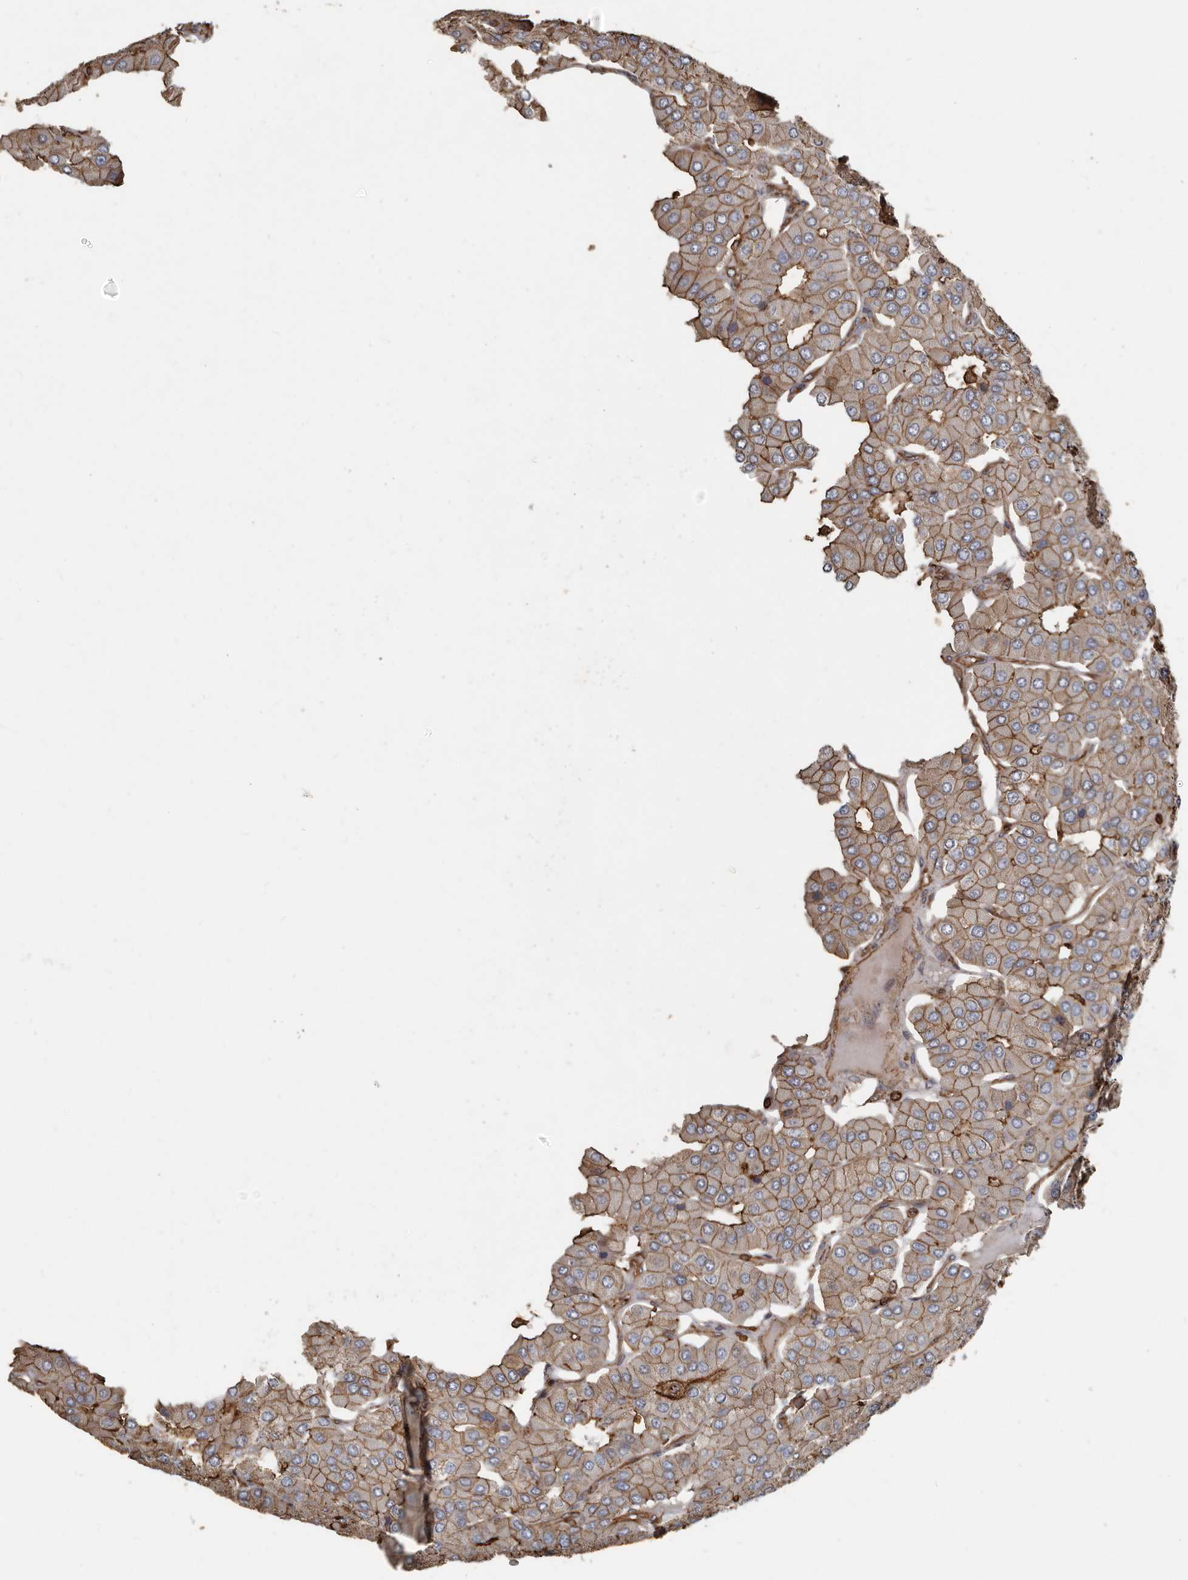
{"staining": {"intensity": "moderate", "quantity": ">75%", "location": "cytoplasmic/membranous"}, "tissue": "parathyroid gland", "cell_type": "Glandular cells", "image_type": "normal", "snomed": [{"axis": "morphology", "description": "Normal tissue, NOS"}, {"axis": "morphology", "description": "Adenoma, NOS"}, {"axis": "topography", "description": "Parathyroid gland"}], "caption": "Glandular cells reveal medium levels of moderate cytoplasmic/membranous expression in about >75% of cells in normal human parathyroid gland.", "gene": "DENND6B", "patient": {"sex": "female", "age": 86}}